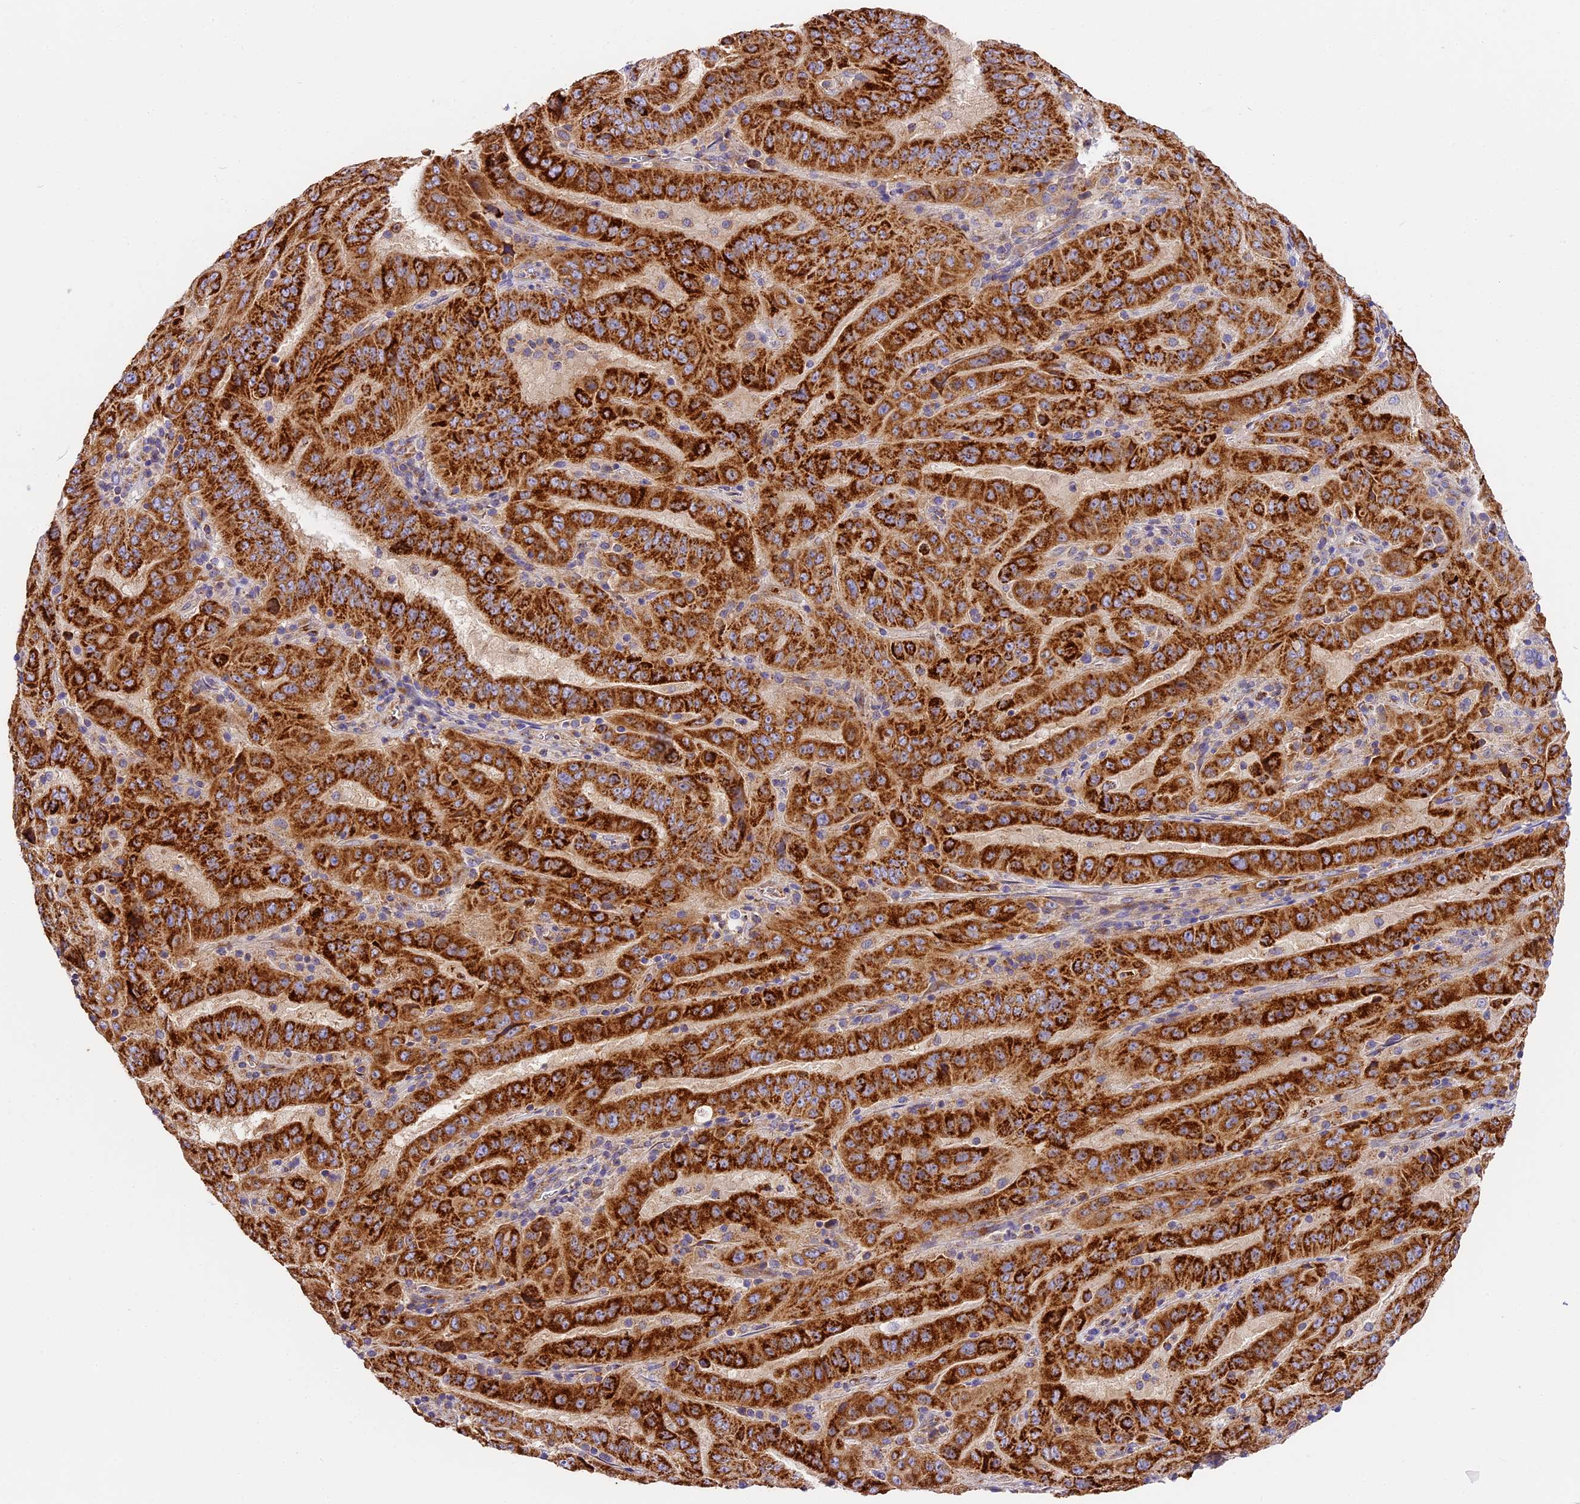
{"staining": {"intensity": "strong", "quantity": ">75%", "location": "cytoplasmic/membranous"}, "tissue": "pancreatic cancer", "cell_type": "Tumor cells", "image_type": "cancer", "snomed": [{"axis": "morphology", "description": "Adenocarcinoma, NOS"}, {"axis": "topography", "description": "Pancreas"}], "caption": "The immunohistochemical stain labels strong cytoplasmic/membranous positivity in tumor cells of adenocarcinoma (pancreatic) tissue. (DAB = brown stain, brightfield microscopy at high magnification).", "gene": "MRAS", "patient": {"sex": "male", "age": 63}}